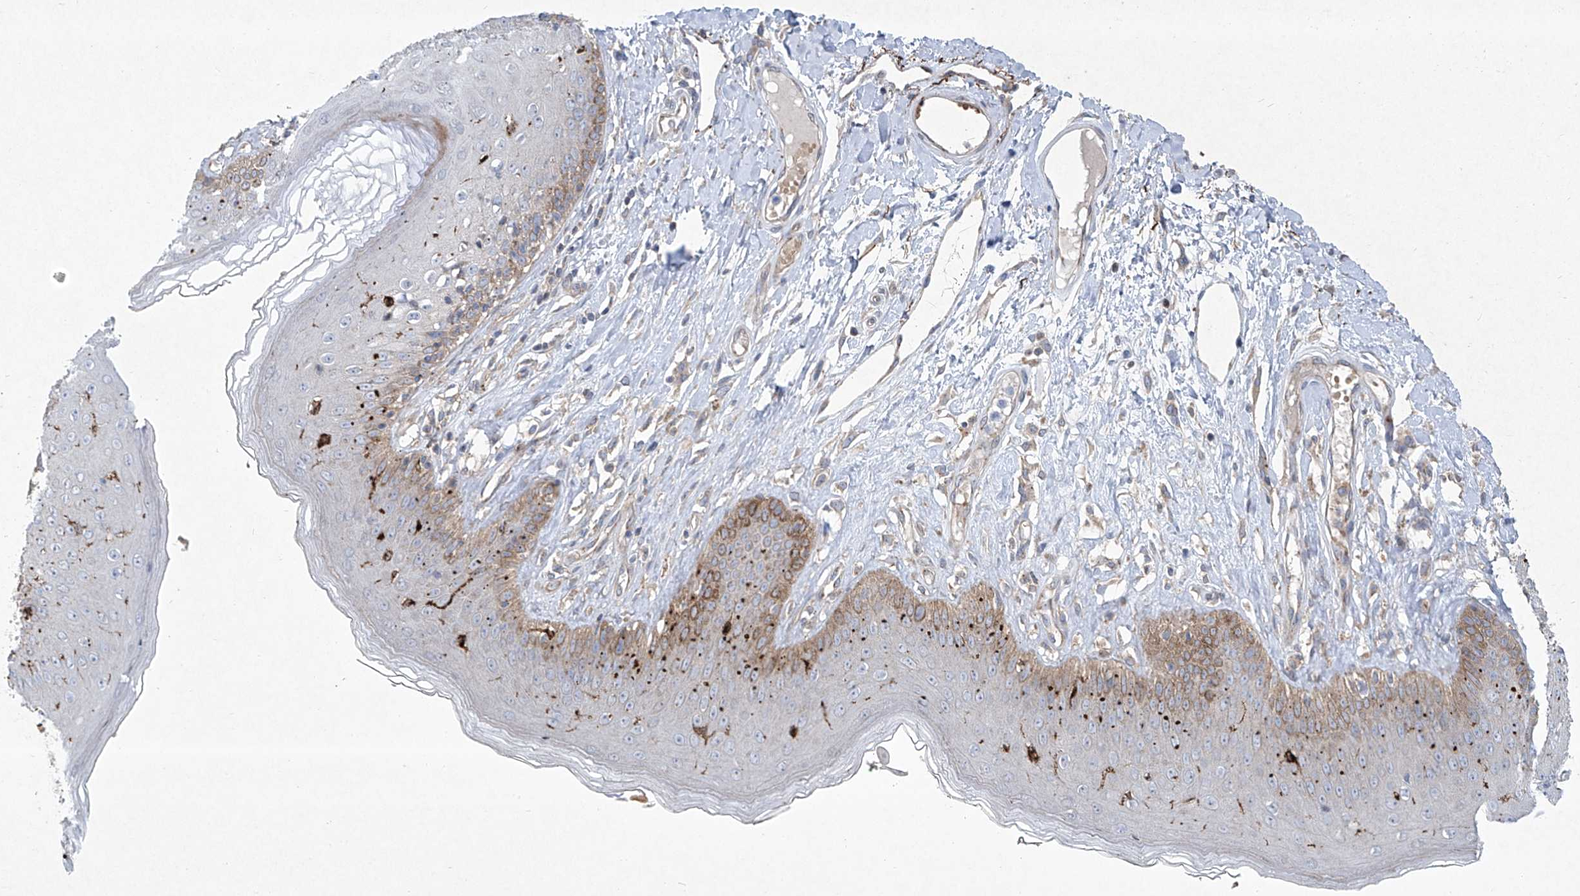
{"staining": {"intensity": "moderate", "quantity": "<25%", "location": "cytoplasmic/membranous"}, "tissue": "skin", "cell_type": "Epidermal cells", "image_type": "normal", "snomed": [{"axis": "morphology", "description": "Normal tissue, NOS"}, {"axis": "morphology", "description": "Squamous cell carcinoma, NOS"}, {"axis": "topography", "description": "Vulva"}], "caption": "The immunohistochemical stain labels moderate cytoplasmic/membranous expression in epidermal cells of normal skin. (DAB (3,3'-diaminobenzidine) = brown stain, brightfield microscopy at high magnification).", "gene": "TJAP1", "patient": {"sex": "female", "age": 85}}